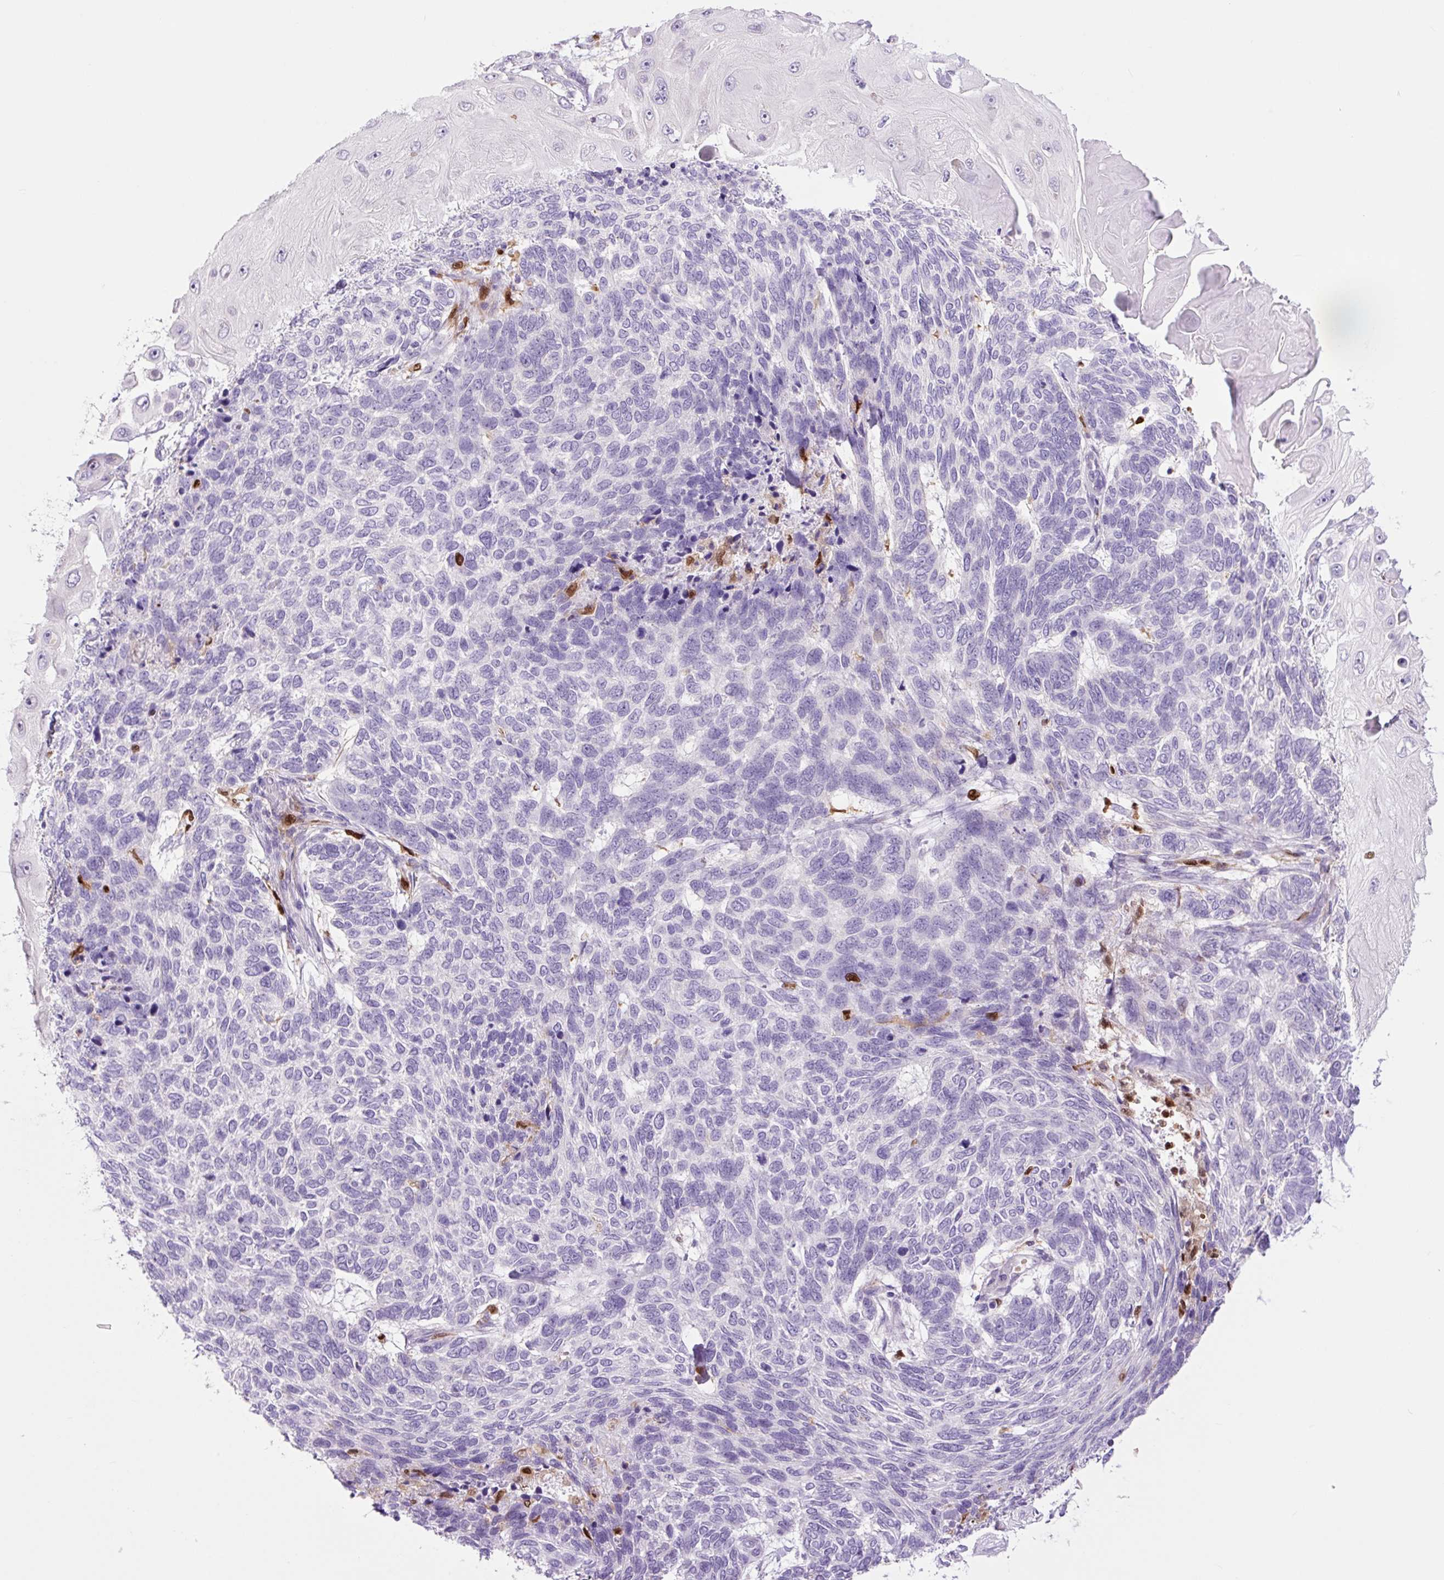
{"staining": {"intensity": "negative", "quantity": "none", "location": "none"}, "tissue": "skin cancer", "cell_type": "Tumor cells", "image_type": "cancer", "snomed": [{"axis": "morphology", "description": "Basal cell carcinoma"}, {"axis": "topography", "description": "Skin"}], "caption": "Tumor cells are negative for protein expression in human skin basal cell carcinoma.", "gene": "SPI1", "patient": {"sex": "female", "age": 65}}